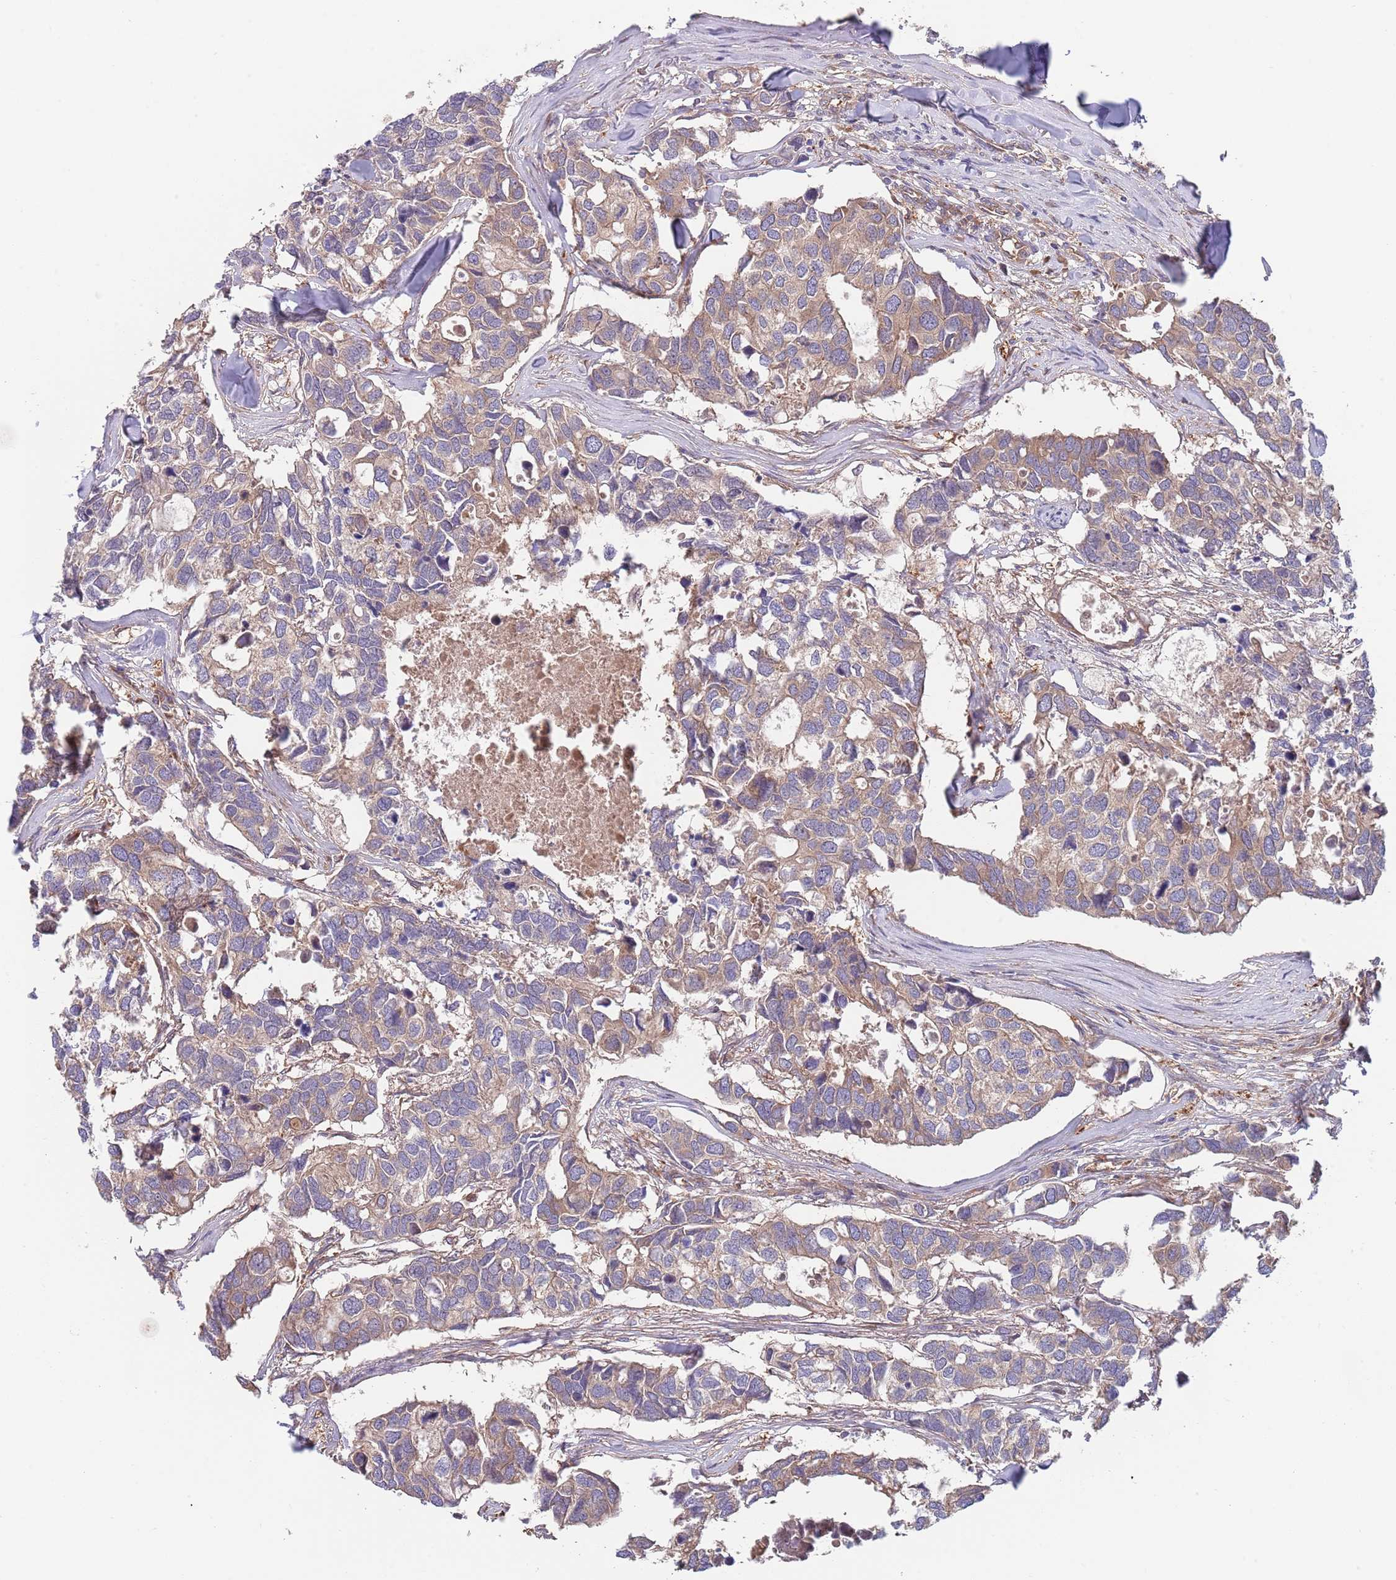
{"staining": {"intensity": "weak", "quantity": ">75%", "location": "cytoplasmic/membranous"}, "tissue": "breast cancer", "cell_type": "Tumor cells", "image_type": "cancer", "snomed": [{"axis": "morphology", "description": "Duct carcinoma"}, {"axis": "topography", "description": "Breast"}], "caption": "Protein staining of breast cancer tissue displays weak cytoplasmic/membranous staining in about >75% of tumor cells.", "gene": "EIF3F", "patient": {"sex": "female", "age": 83}}